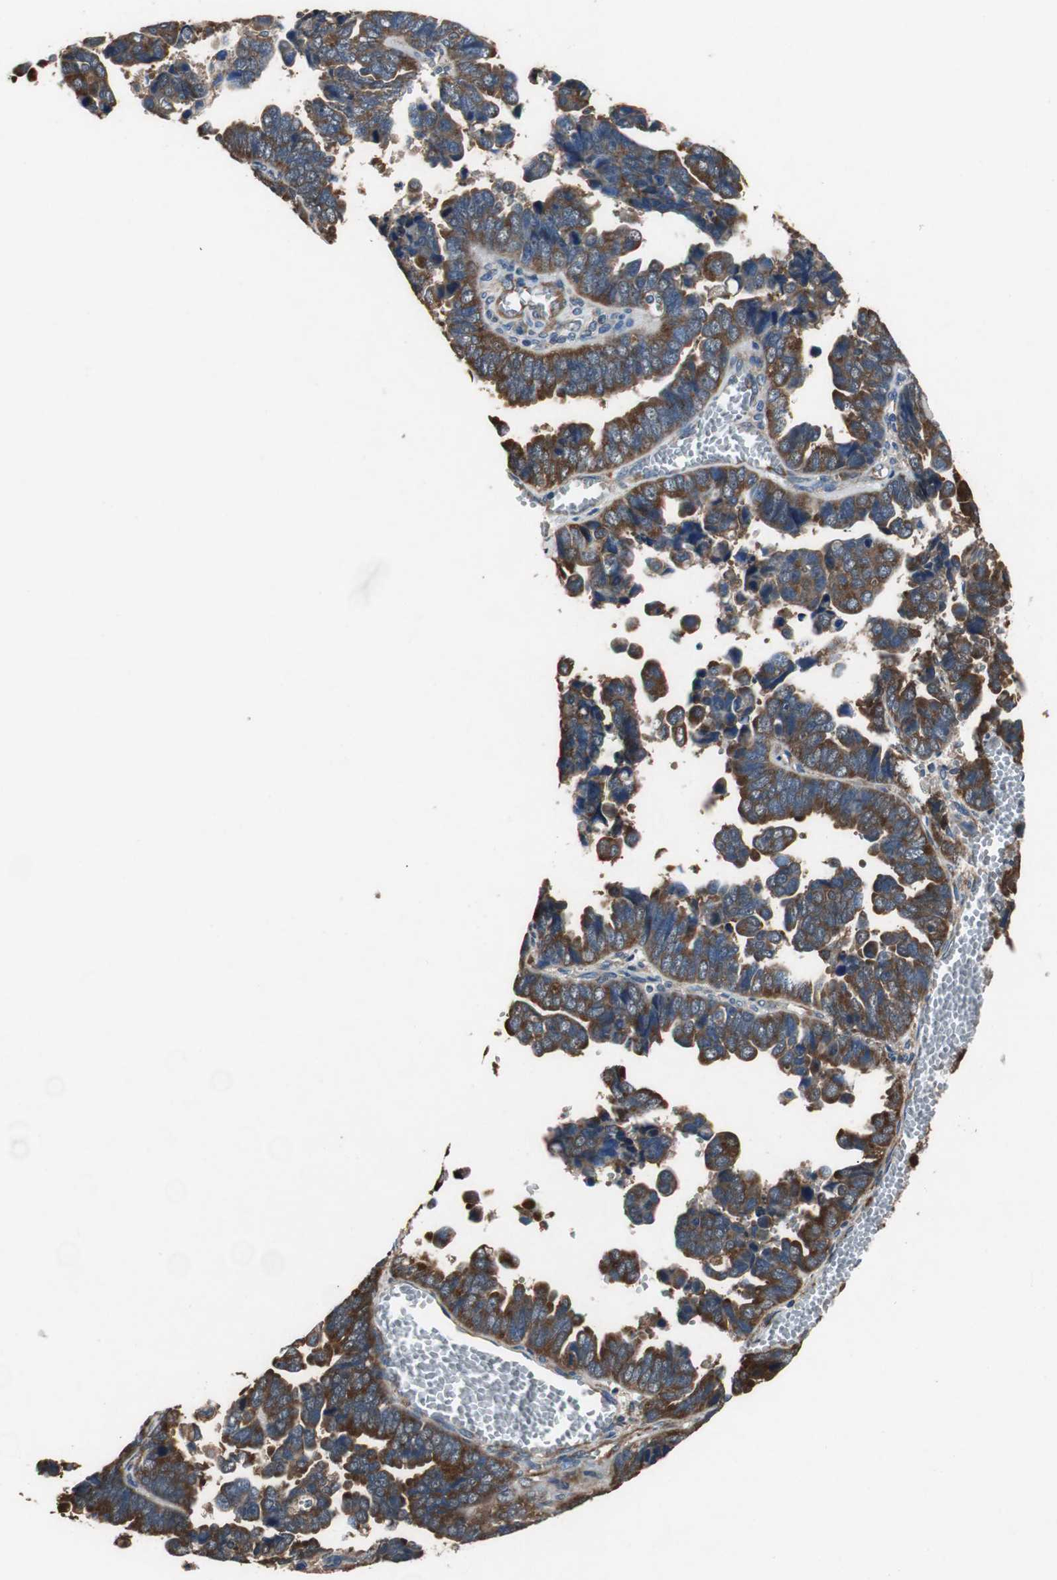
{"staining": {"intensity": "strong", "quantity": ">75%", "location": "cytoplasmic/membranous"}, "tissue": "endometrial cancer", "cell_type": "Tumor cells", "image_type": "cancer", "snomed": [{"axis": "morphology", "description": "Adenocarcinoma, NOS"}, {"axis": "topography", "description": "Endometrium"}], "caption": "Endometrial adenocarcinoma was stained to show a protein in brown. There is high levels of strong cytoplasmic/membranous expression in approximately >75% of tumor cells.", "gene": "RPL35", "patient": {"sex": "female", "age": 75}}